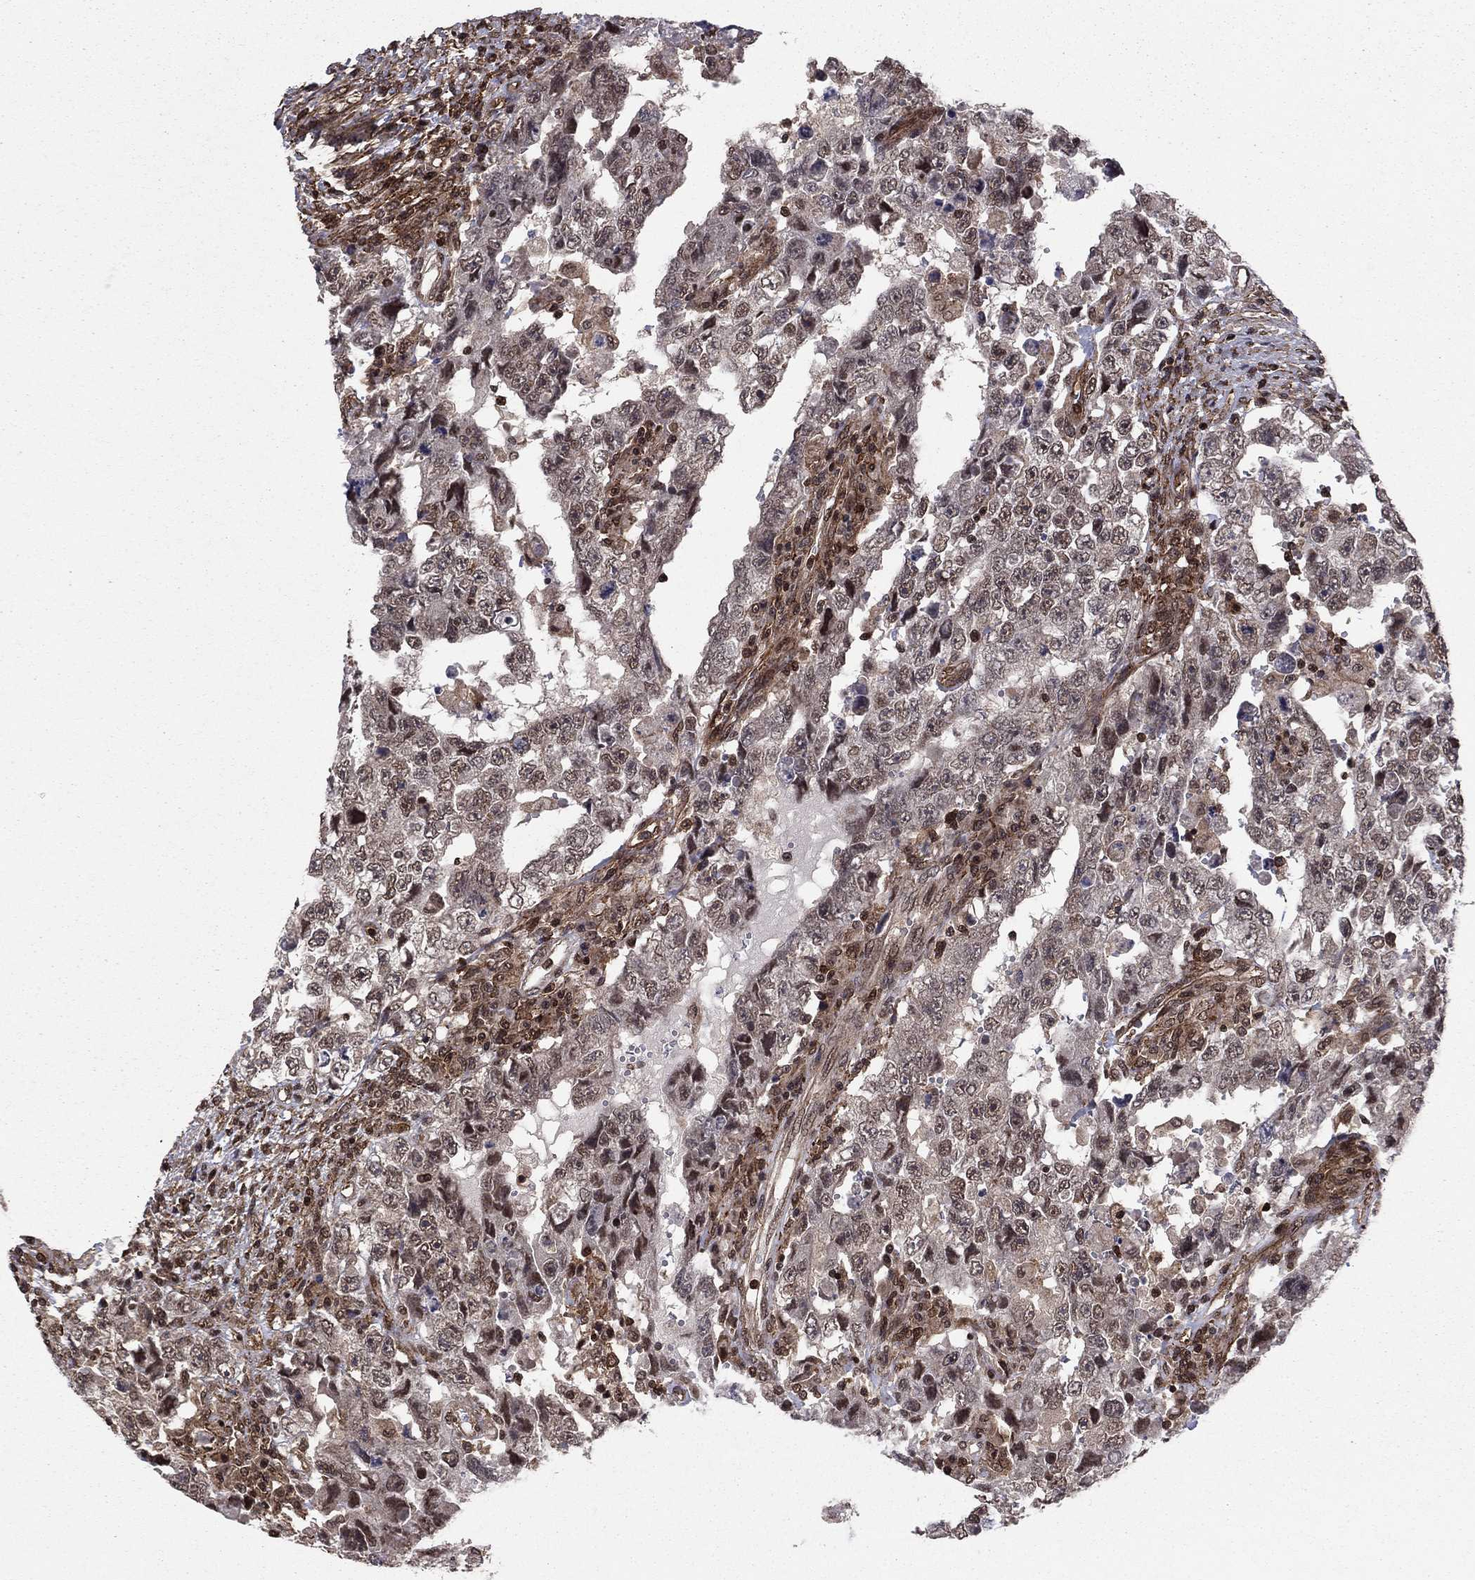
{"staining": {"intensity": "moderate", "quantity": "<25%", "location": "nuclear"}, "tissue": "testis cancer", "cell_type": "Tumor cells", "image_type": "cancer", "snomed": [{"axis": "morphology", "description": "Carcinoma, Embryonal, NOS"}, {"axis": "topography", "description": "Testis"}], "caption": "DAB (3,3'-diaminobenzidine) immunohistochemical staining of embryonal carcinoma (testis) exhibits moderate nuclear protein expression in about <25% of tumor cells. (DAB (3,3'-diaminobenzidine) = brown stain, brightfield microscopy at high magnification).", "gene": "SSX2IP", "patient": {"sex": "male", "age": 26}}